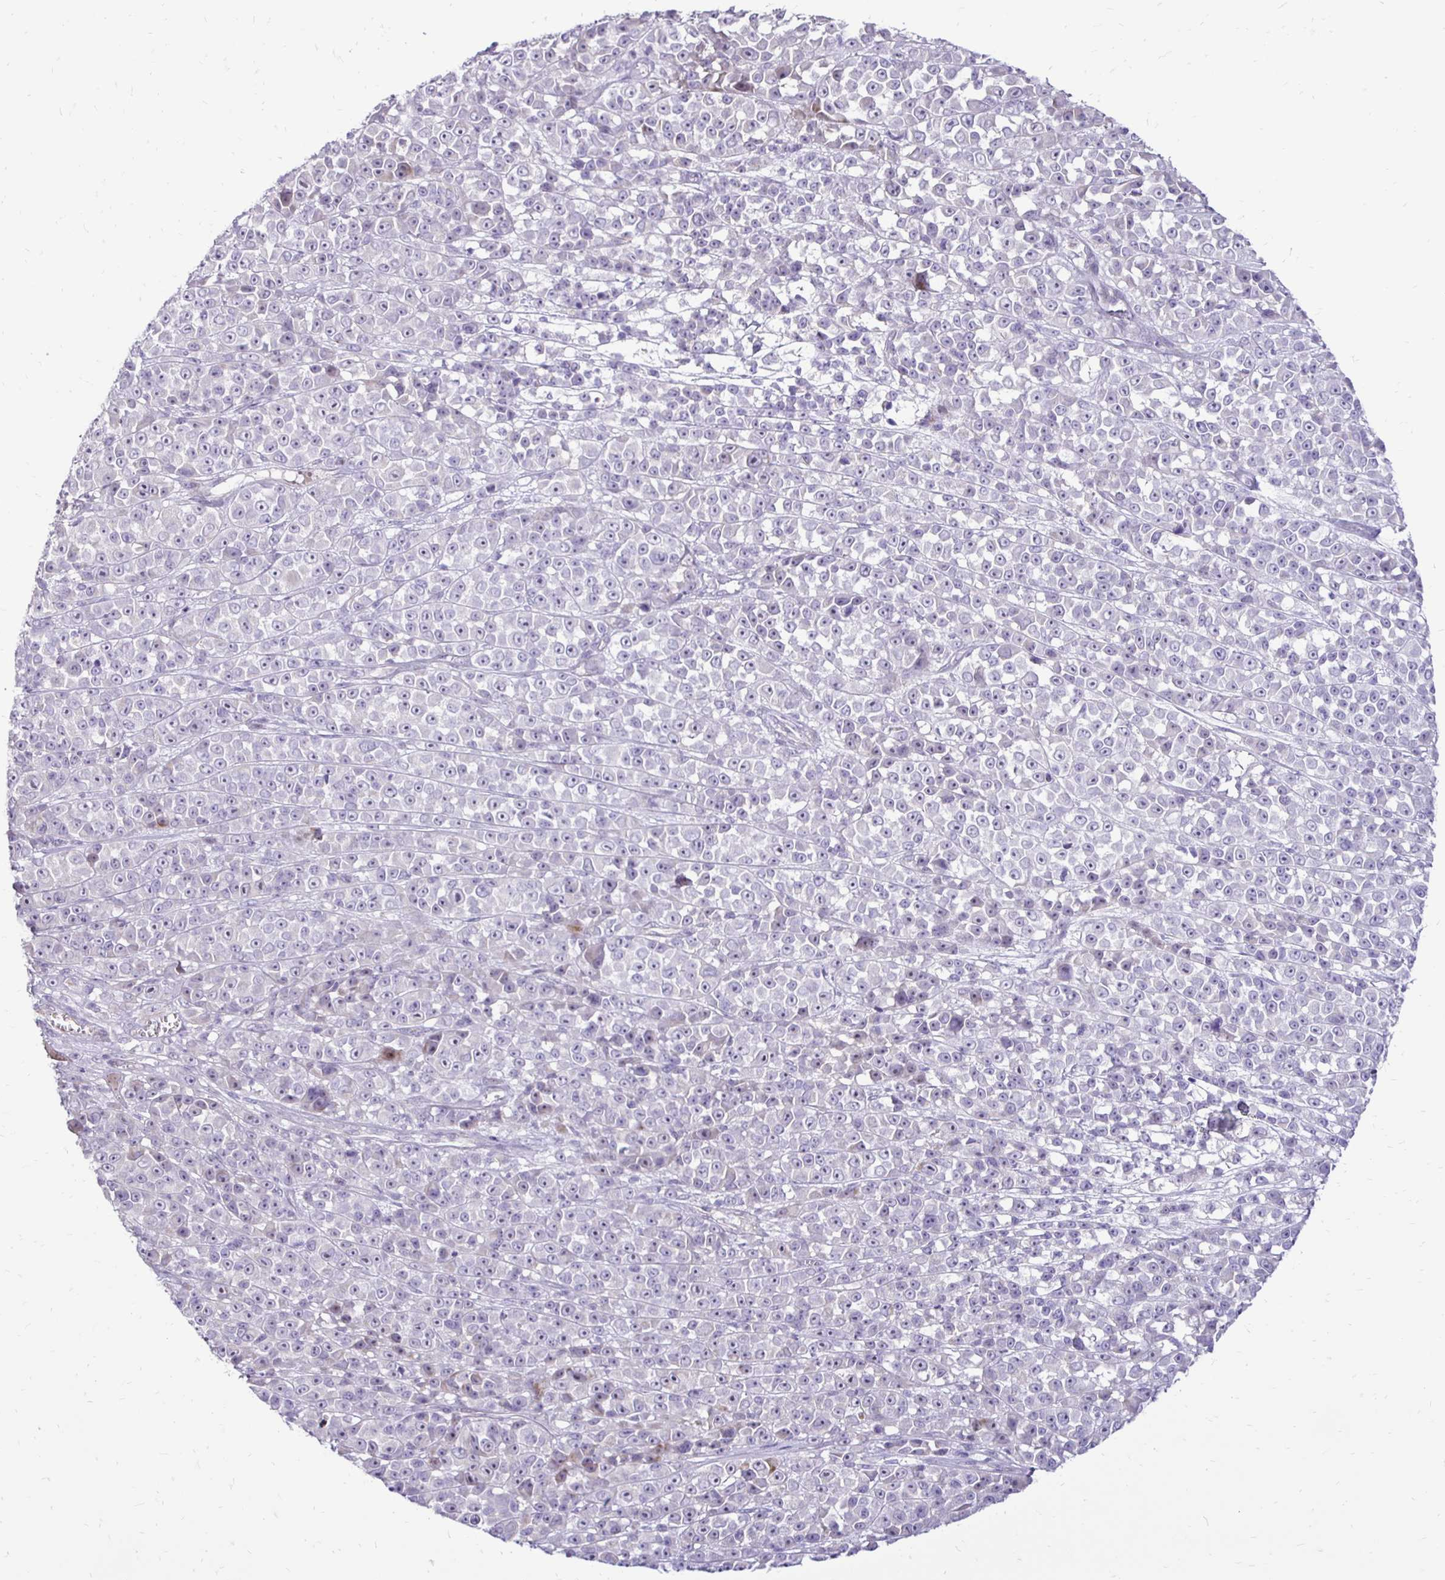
{"staining": {"intensity": "negative", "quantity": "none", "location": "none"}, "tissue": "melanoma", "cell_type": "Tumor cells", "image_type": "cancer", "snomed": [{"axis": "morphology", "description": "Malignant melanoma, NOS"}, {"axis": "topography", "description": "Skin"}, {"axis": "topography", "description": "Skin of back"}], "caption": "Tumor cells show no significant protein expression in melanoma.", "gene": "GAS2", "patient": {"sex": "male", "age": 91}}